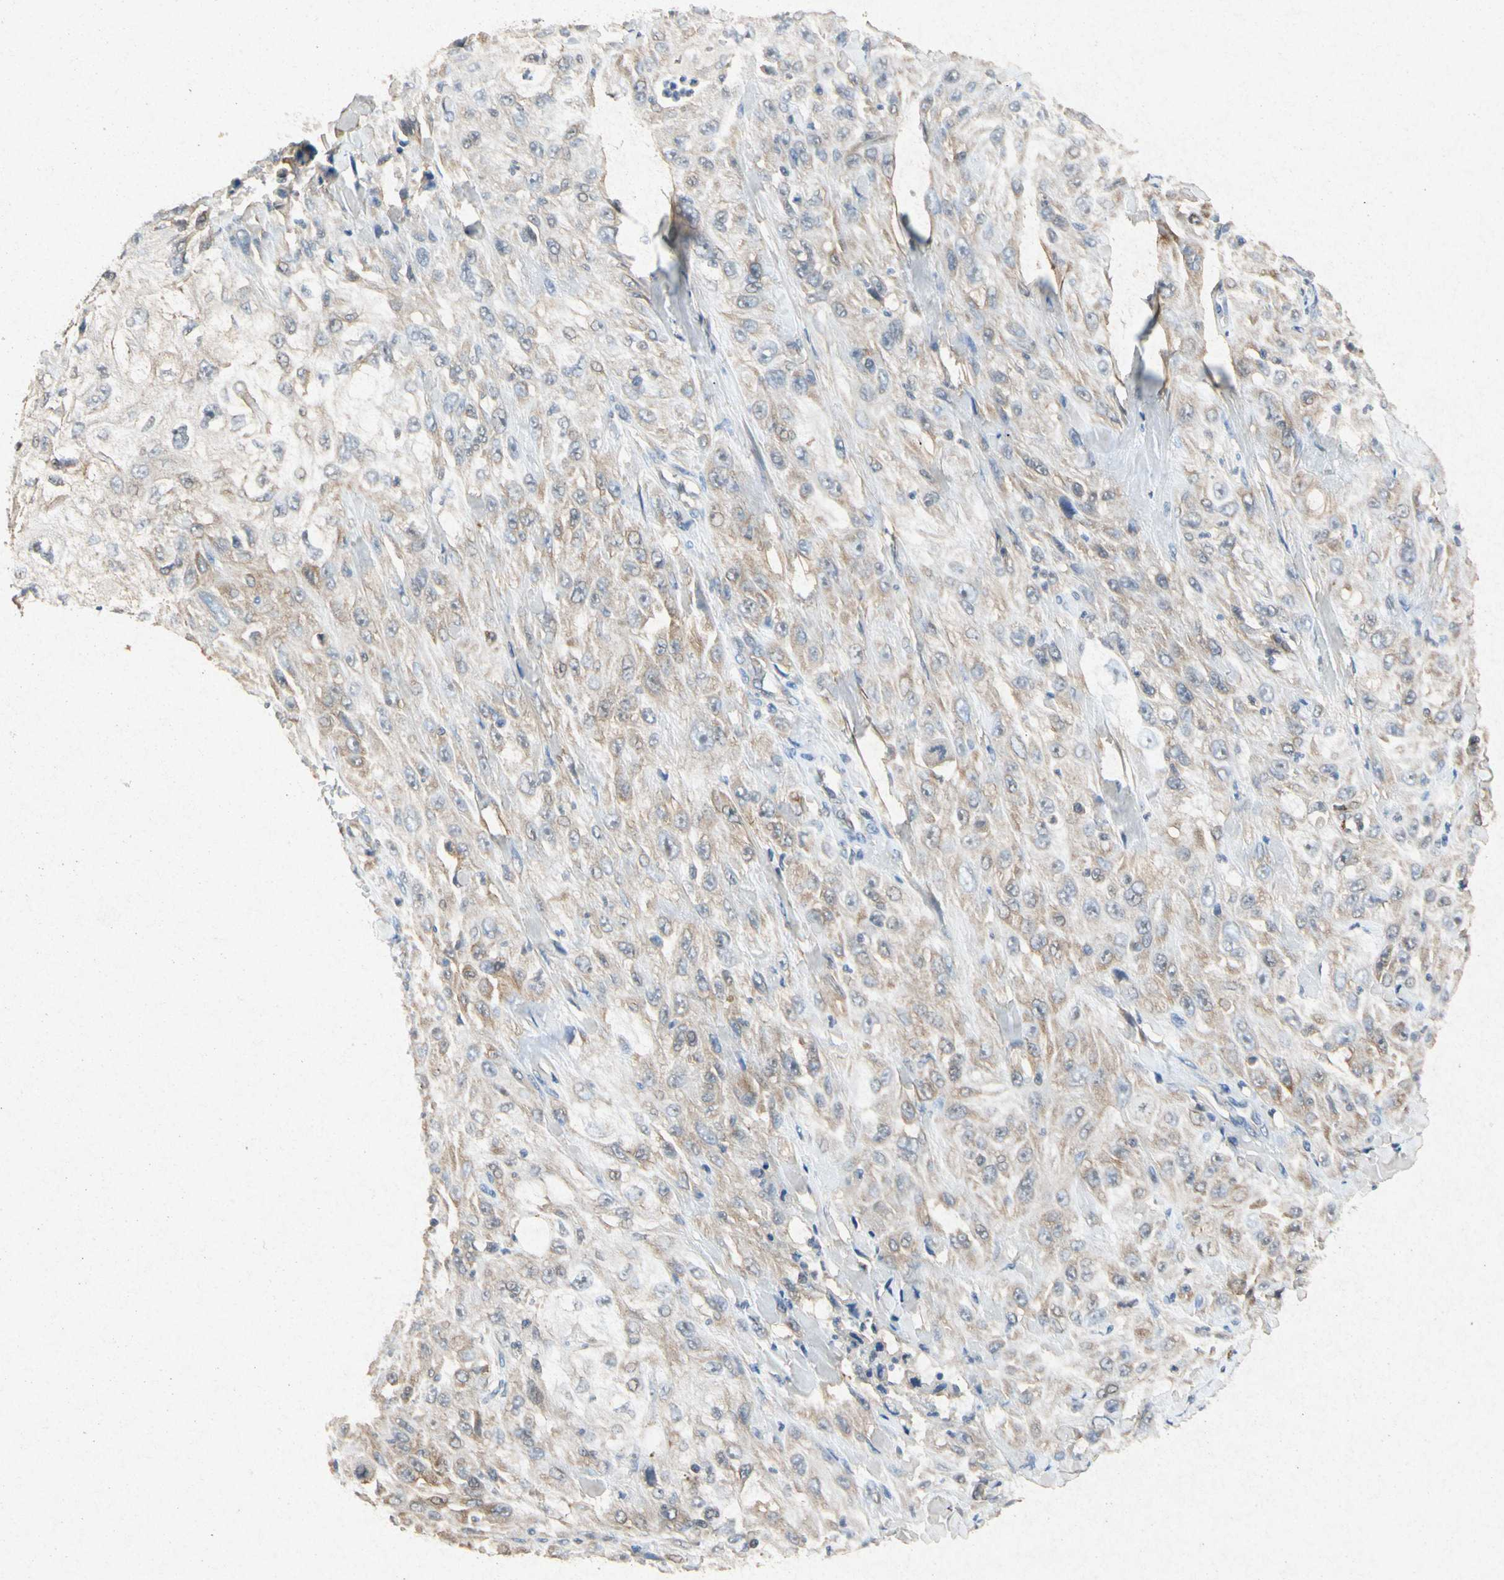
{"staining": {"intensity": "weak", "quantity": "25%-75%", "location": "cytoplasmic/membranous"}, "tissue": "skin cancer", "cell_type": "Tumor cells", "image_type": "cancer", "snomed": [{"axis": "morphology", "description": "Squamous cell carcinoma, NOS"}, {"axis": "morphology", "description": "Squamous cell carcinoma, metastatic, NOS"}, {"axis": "topography", "description": "Skin"}, {"axis": "topography", "description": "Lymph node"}], "caption": "A low amount of weak cytoplasmic/membranous positivity is identified in approximately 25%-75% of tumor cells in skin cancer tissue.", "gene": "RPS6KA1", "patient": {"sex": "male", "age": 75}}